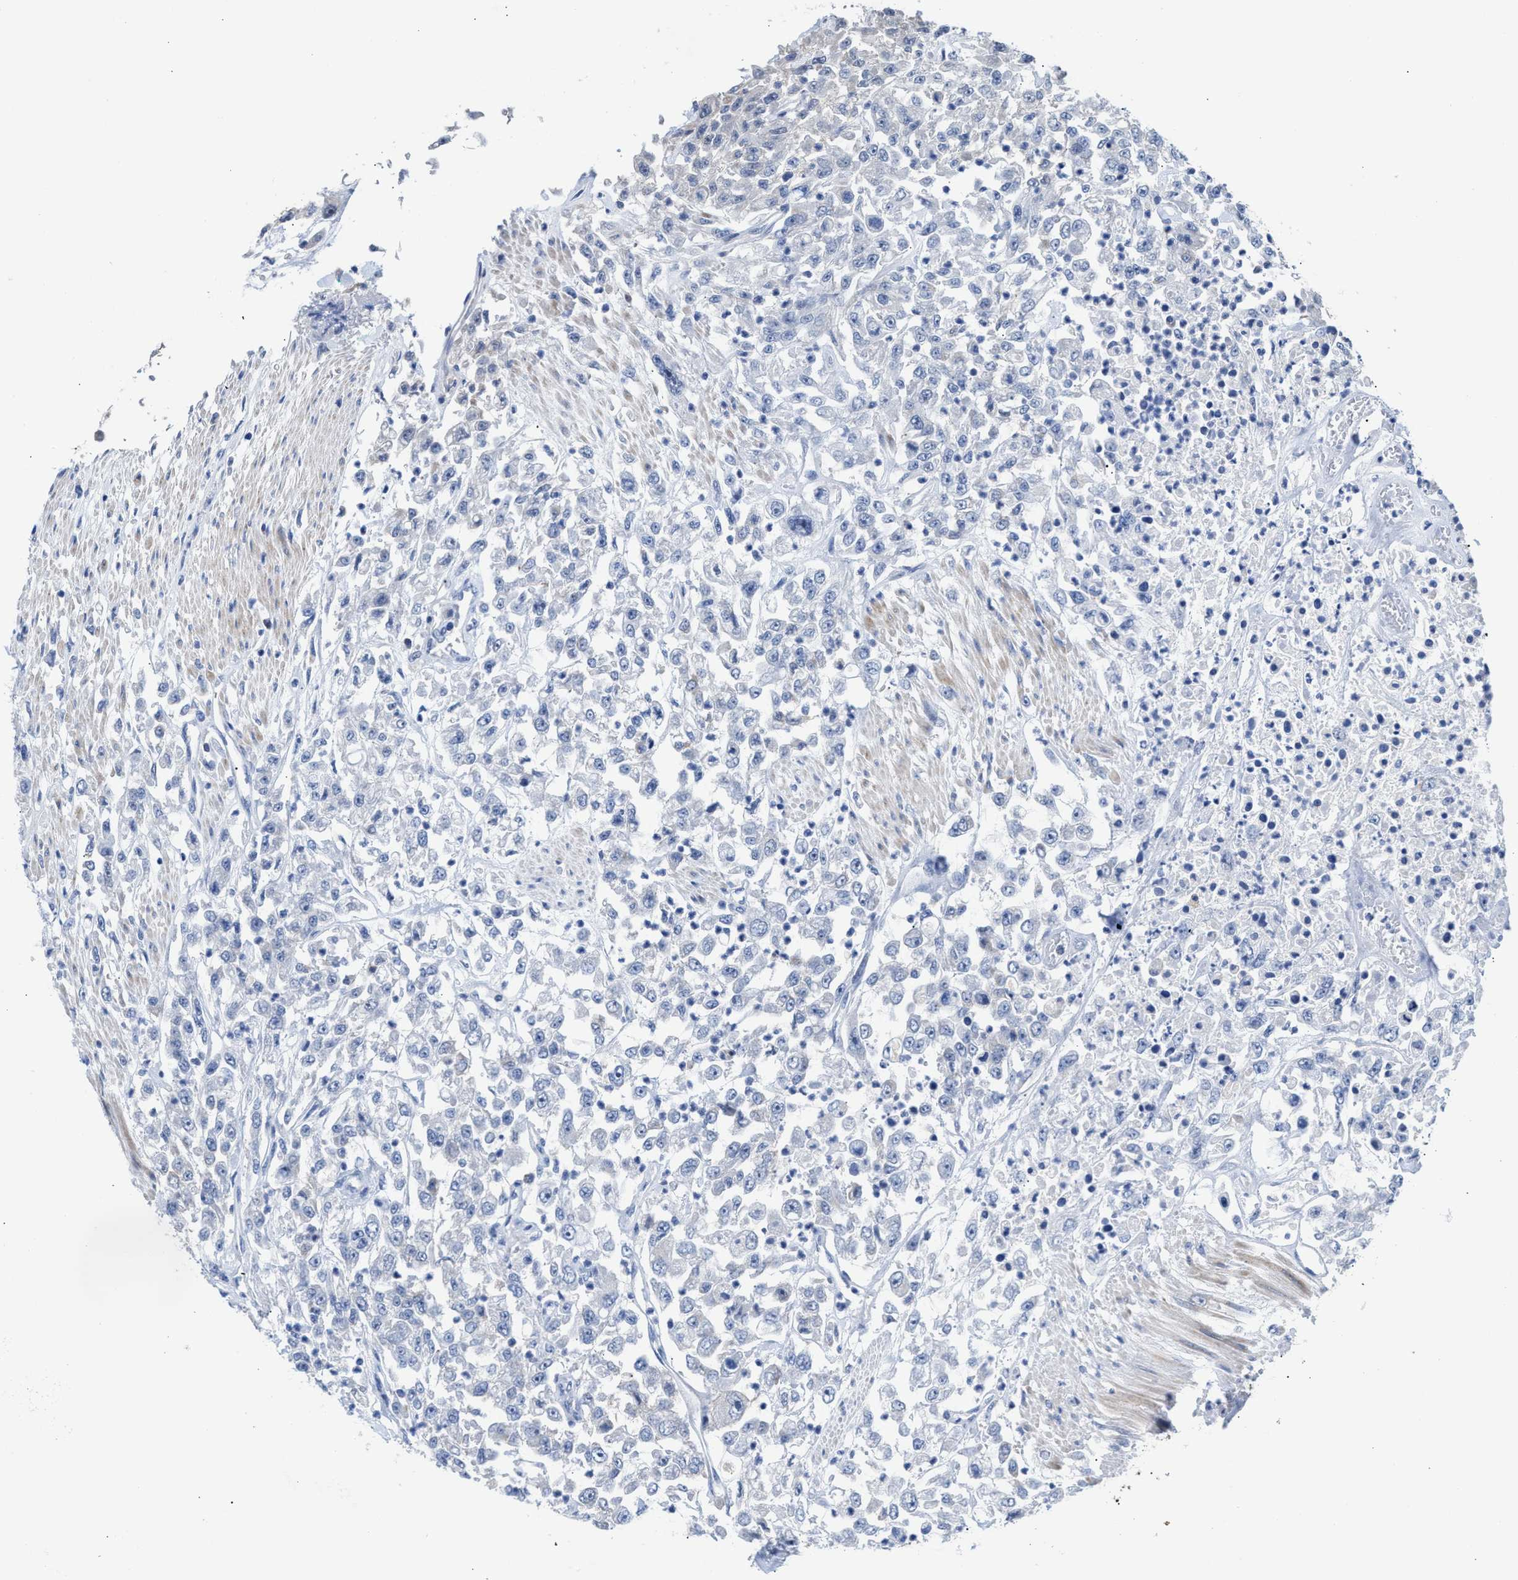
{"staining": {"intensity": "negative", "quantity": "none", "location": "none"}, "tissue": "urothelial cancer", "cell_type": "Tumor cells", "image_type": "cancer", "snomed": [{"axis": "morphology", "description": "Urothelial carcinoma, High grade"}, {"axis": "topography", "description": "Urinary bladder"}], "caption": "DAB immunohistochemical staining of human urothelial cancer shows no significant positivity in tumor cells.", "gene": "JAG1", "patient": {"sex": "male", "age": 46}}